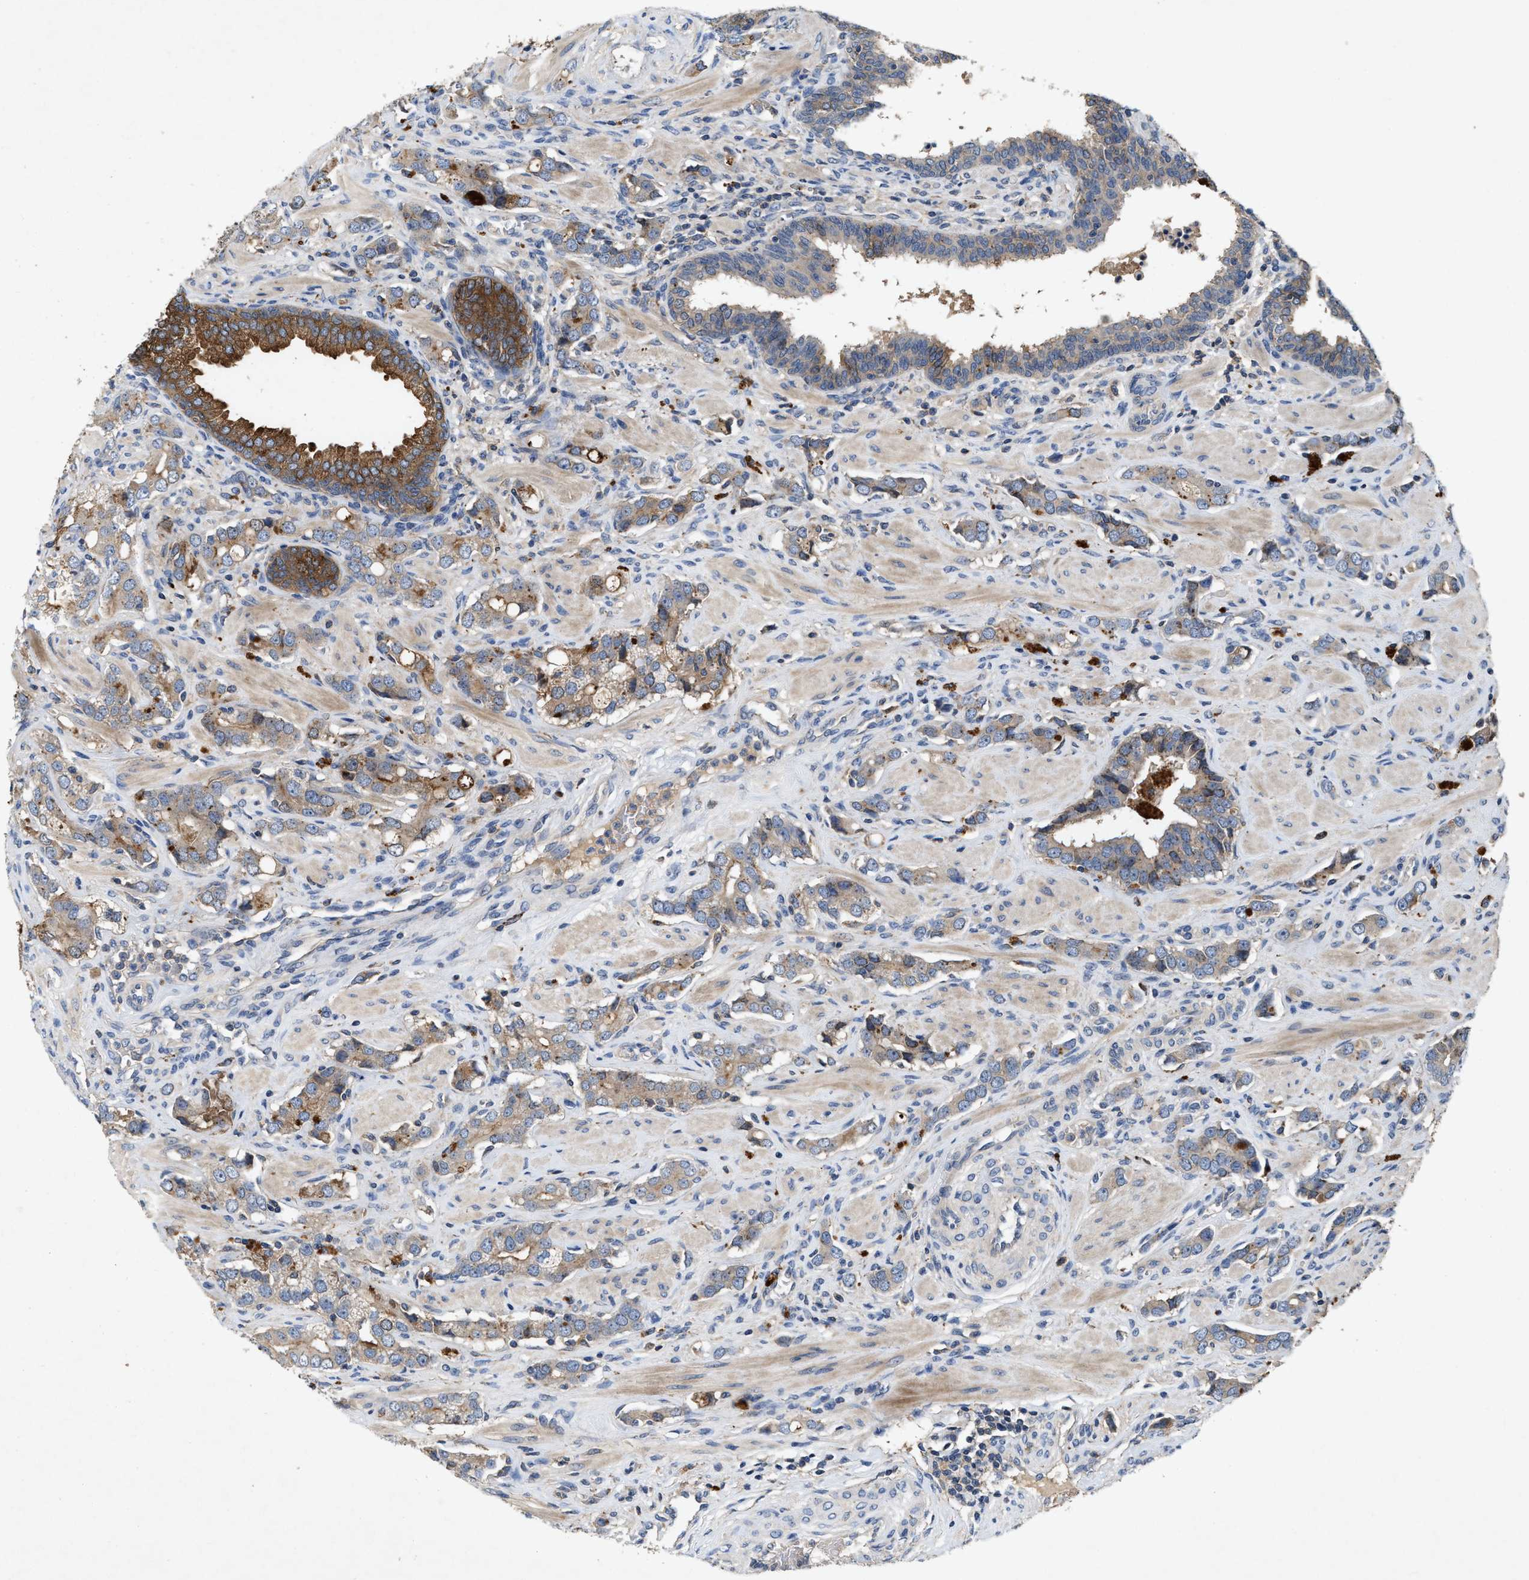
{"staining": {"intensity": "moderate", "quantity": "25%-75%", "location": "cytoplasmic/membranous"}, "tissue": "prostate cancer", "cell_type": "Tumor cells", "image_type": "cancer", "snomed": [{"axis": "morphology", "description": "Adenocarcinoma, High grade"}, {"axis": "topography", "description": "Prostate"}], "caption": "Immunohistochemistry micrograph of adenocarcinoma (high-grade) (prostate) stained for a protein (brown), which demonstrates medium levels of moderate cytoplasmic/membranous staining in approximately 25%-75% of tumor cells.", "gene": "LPAR2", "patient": {"sex": "male", "age": 52}}